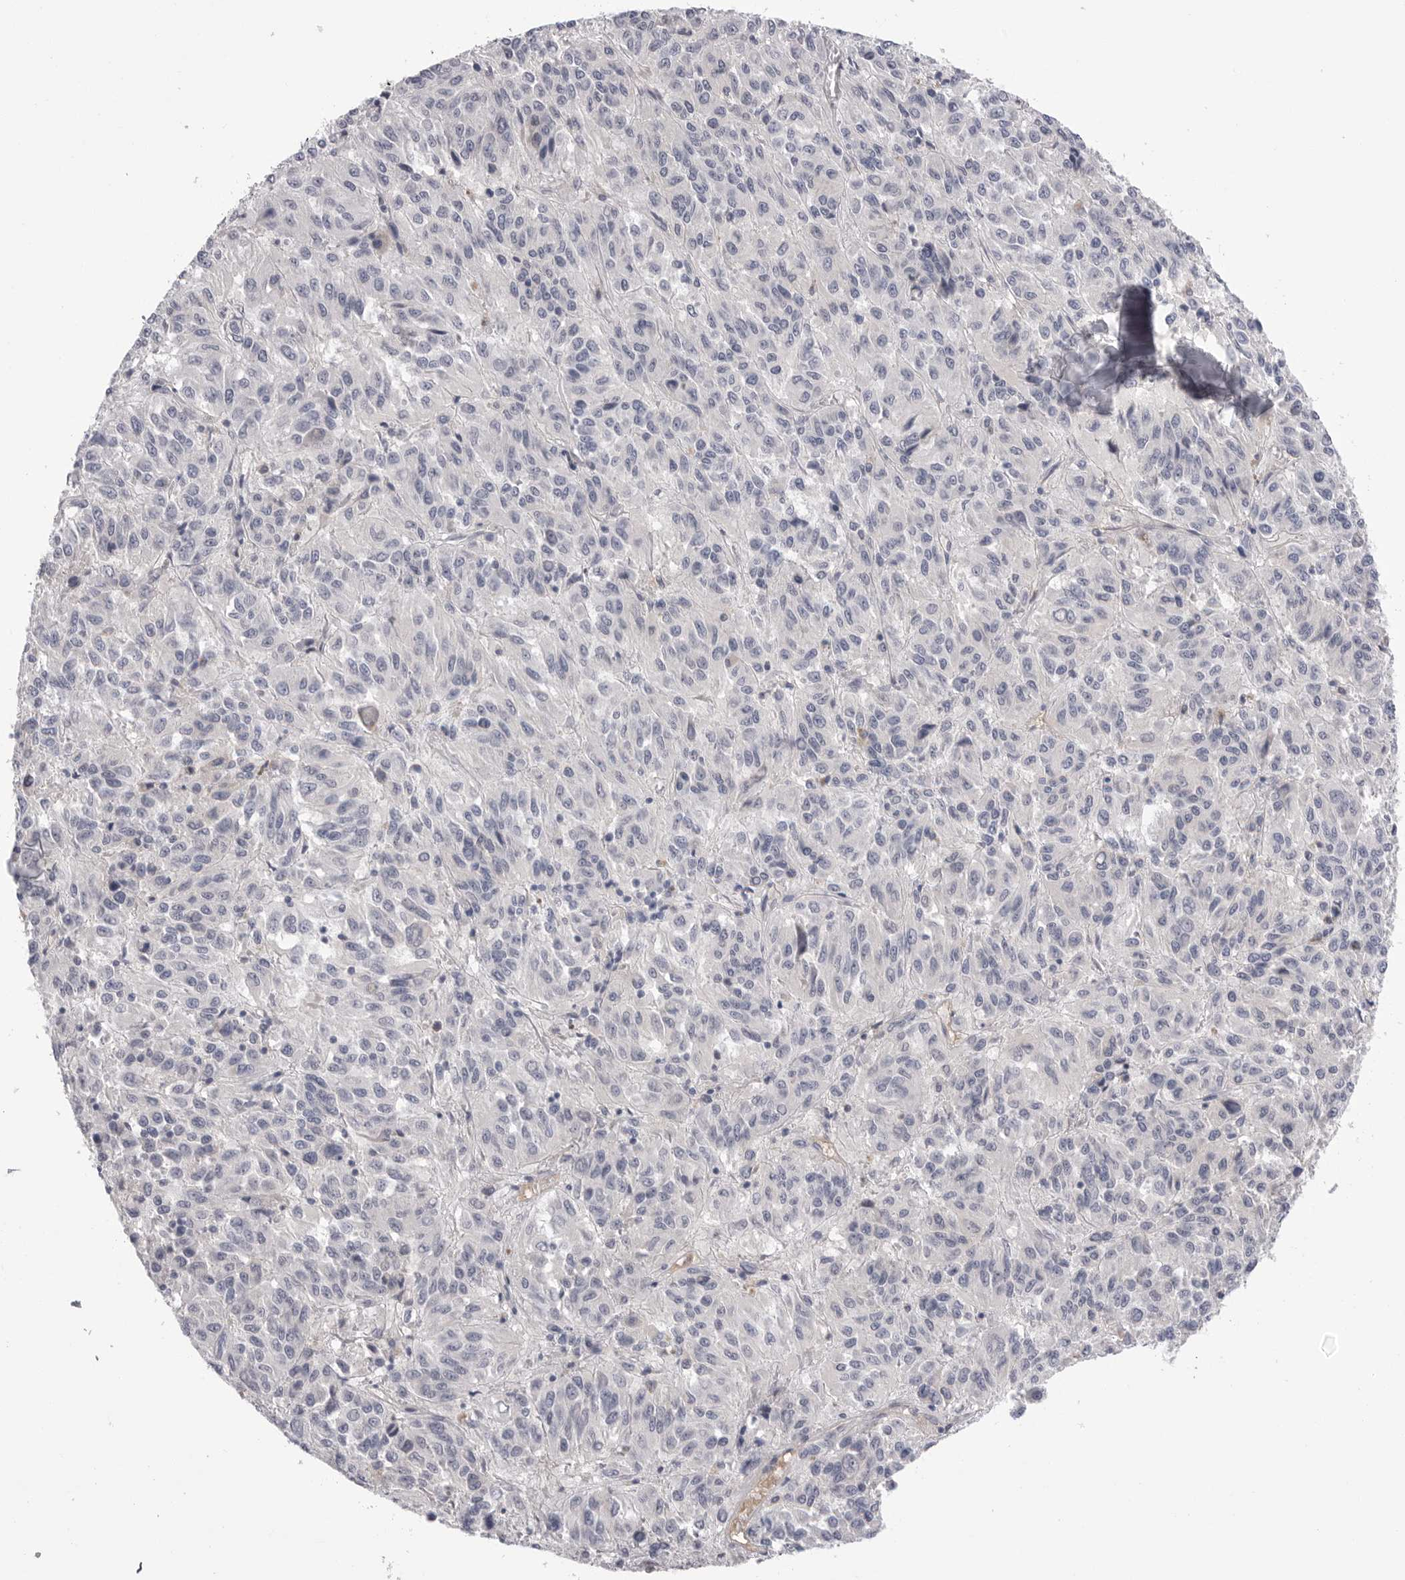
{"staining": {"intensity": "negative", "quantity": "none", "location": "none"}, "tissue": "melanoma", "cell_type": "Tumor cells", "image_type": "cancer", "snomed": [{"axis": "morphology", "description": "Malignant melanoma, Metastatic site"}, {"axis": "topography", "description": "Lung"}], "caption": "An image of human malignant melanoma (metastatic site) is negative for staining in tumor cells.", "gene": "DLGAP3", "patient": {"sex": "male", "age": 64}}